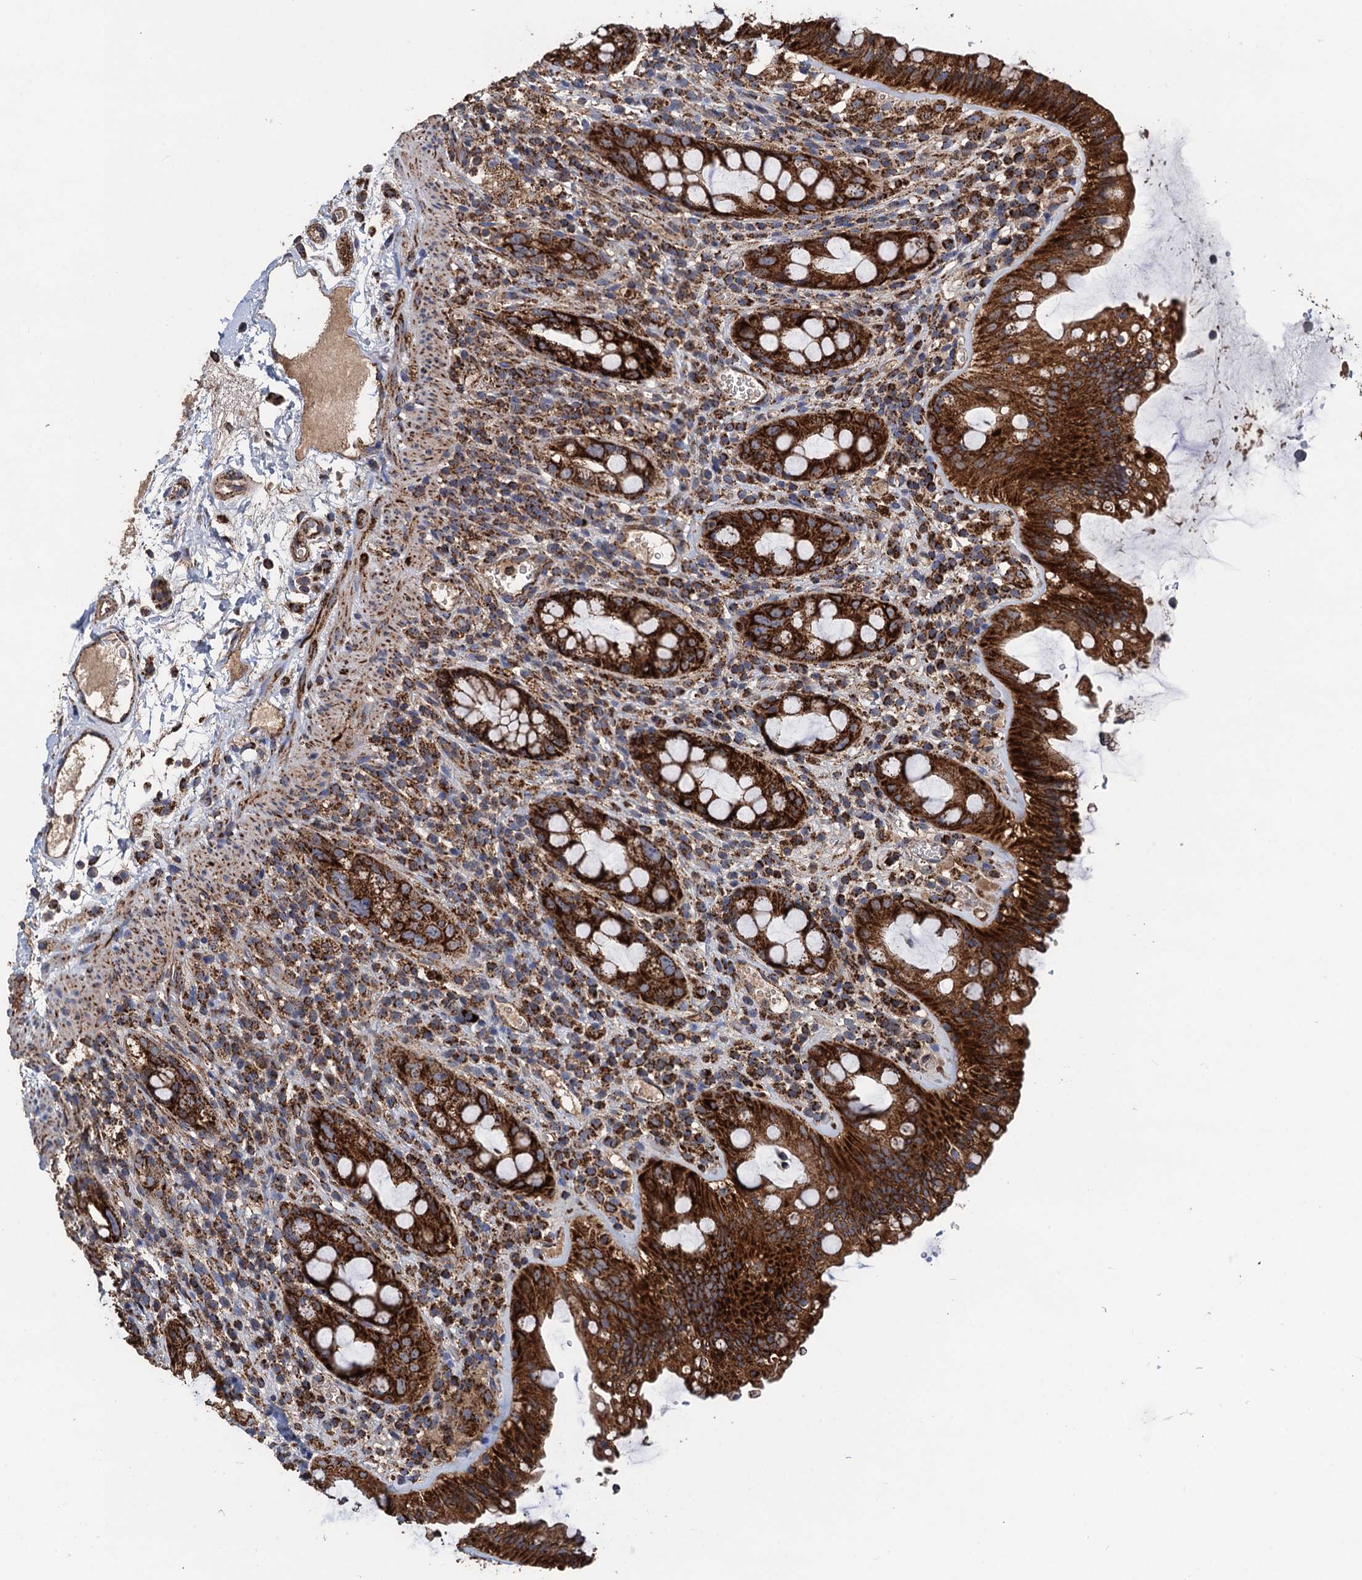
{"staining": {"intensity": "strong", "quantity": ">75%", "location": "cytoplasmic/membranous"}, "tissue": "rectum", "cell_type": "Glandular cells", "image_type": "normal", "snomed": [{"axis": "morphology", "description": "Normal tissue, NOS"}, {"axis": "topography", "description": "Rectum"}], "caption": "IHC of unremarkable rectum exhibits high levels of strong cytoplasmic/membranous expression in approximately >75% of glandular cells.", "gene": "DGLUCY", "patient": {"sex": "female", "age": 57}}